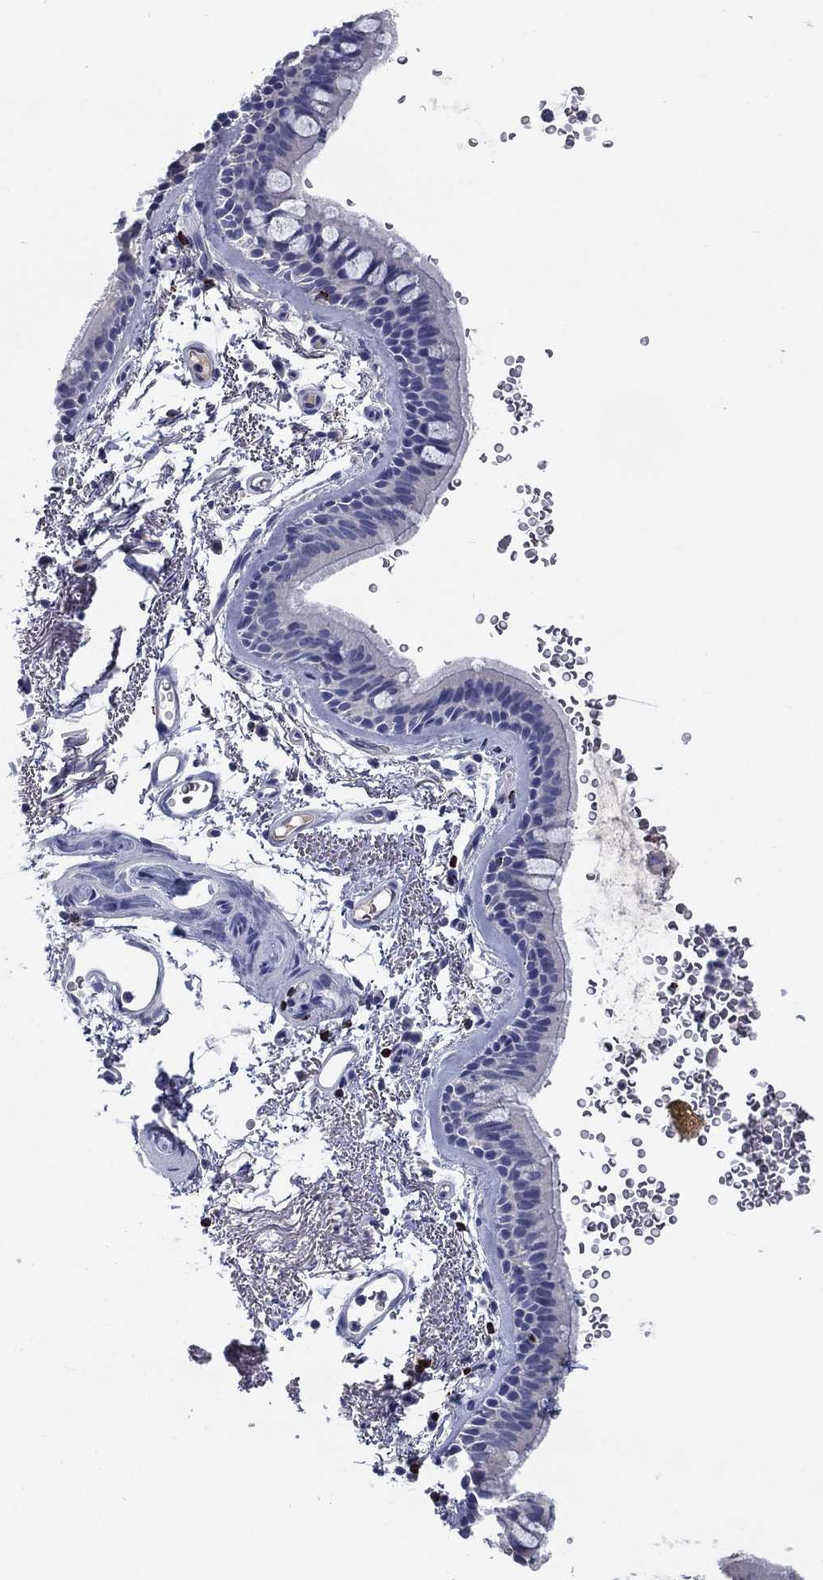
{"staining": {"intensity": "negative", "quantity": "none", "location": "none"}, "tissue": "bronchus", "cell_type": "Respiratory epithelial cells", "image_type": "normal", "snomed": [{"axis": "morphology", "description": "Normal tissue, NOS"}, {"axis": "topography", "description": "Lymph node"}, {"axis": "topography", "description": "Bronchus"}], "caption": "Histopathology image shows no significant protein staining in respiratory epithelial cells of benign bronchus. (DAB (3,3'-diaminobenzidine) immunohistochemistry (IHC) with hematoxylin counter stain).", "gene": "GZMA", "patient": {"sex": "female", "age": 70}}